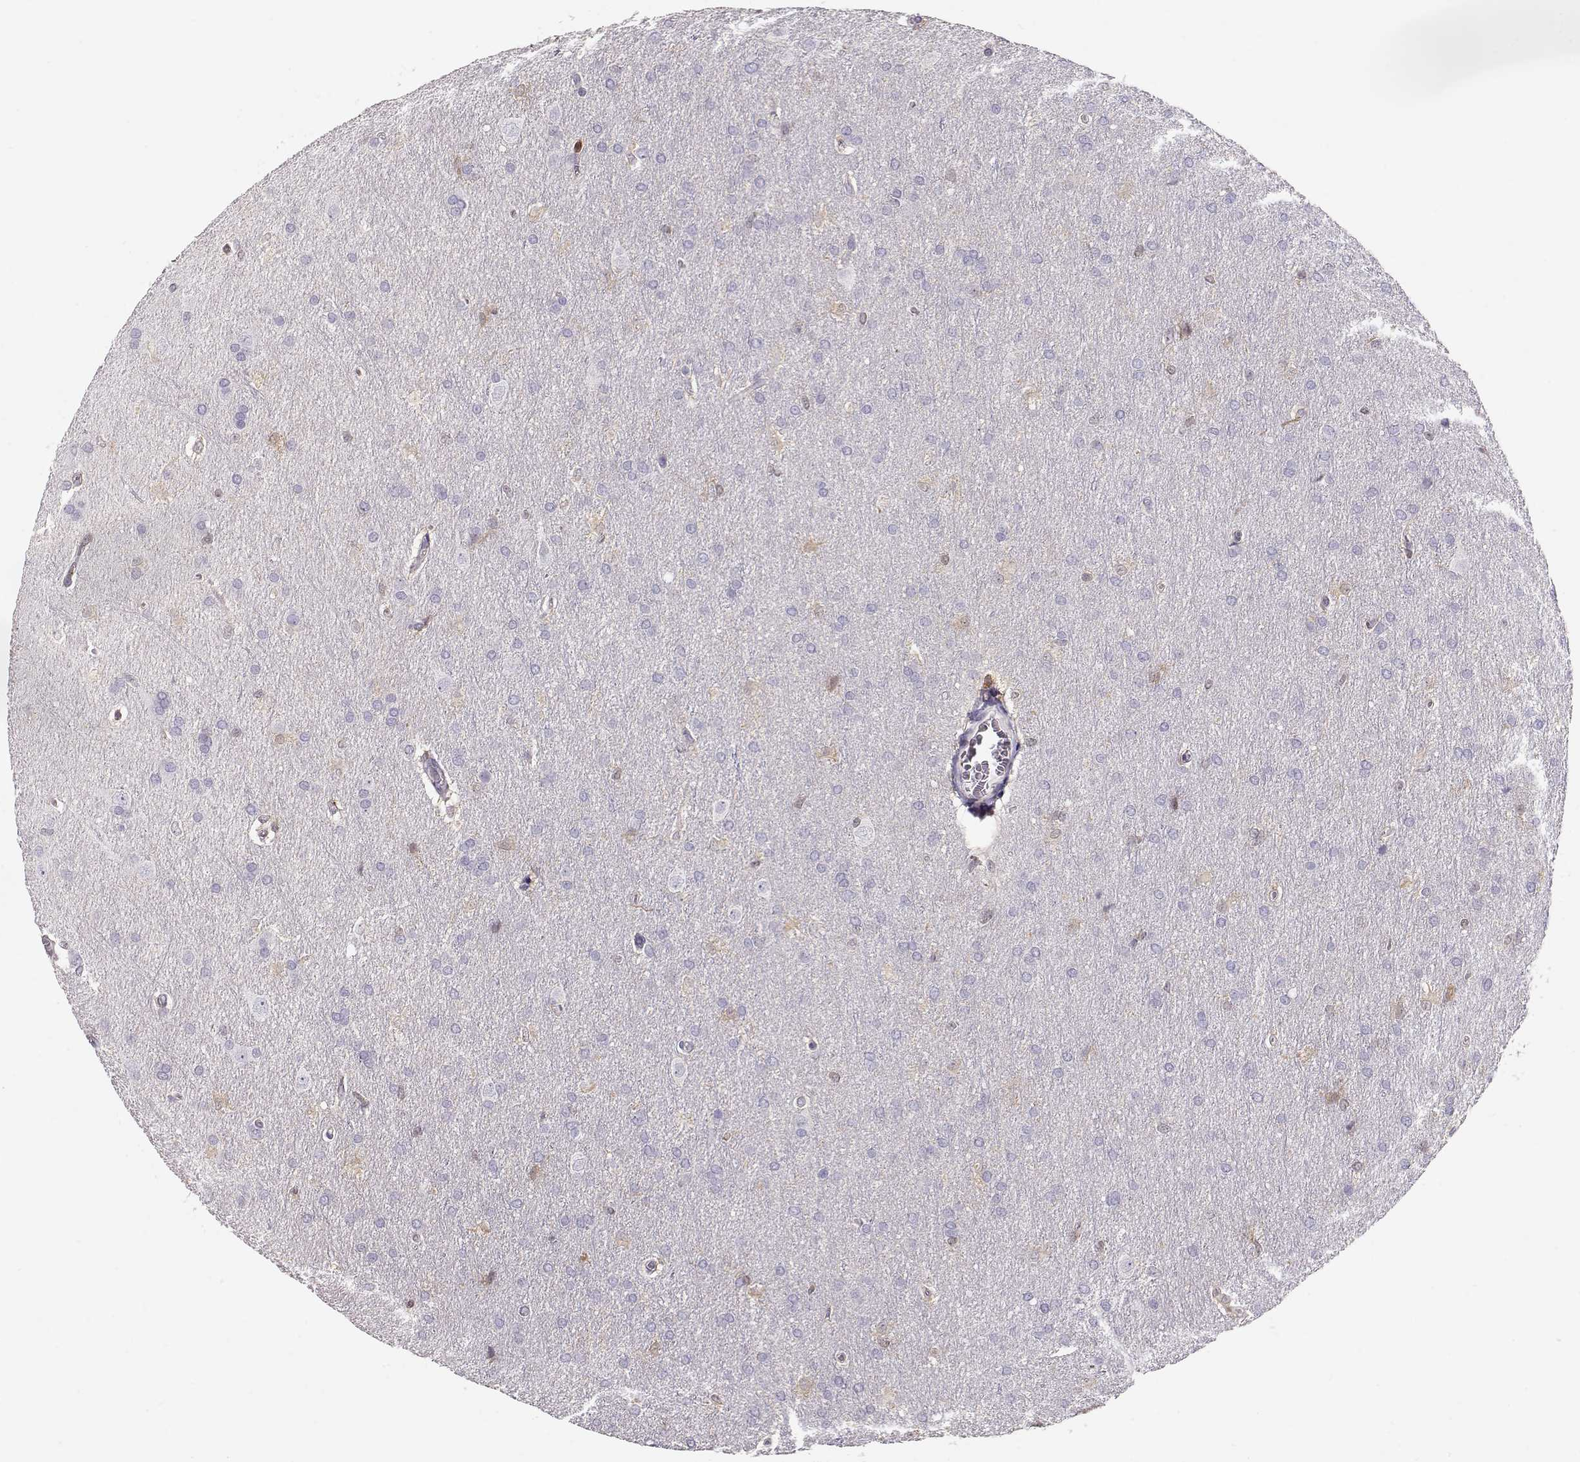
{"staining": {"intensity": "negative", "quantity": "none", "location": "none"}, "tissue": "glioma", "cell_type": "Tumor cells", "image_type": "cancer", "snomed": [{"axis": "morphology", "description": "Glioma, malignant, Low grade"}, {"axis": "topography", "description": "Brain"}], "caption": "There is no significant expression in tumor cells of low-grade glioma (malignant).", "gene": "PNP", "patient": {"sex": "female", "age": 32}}